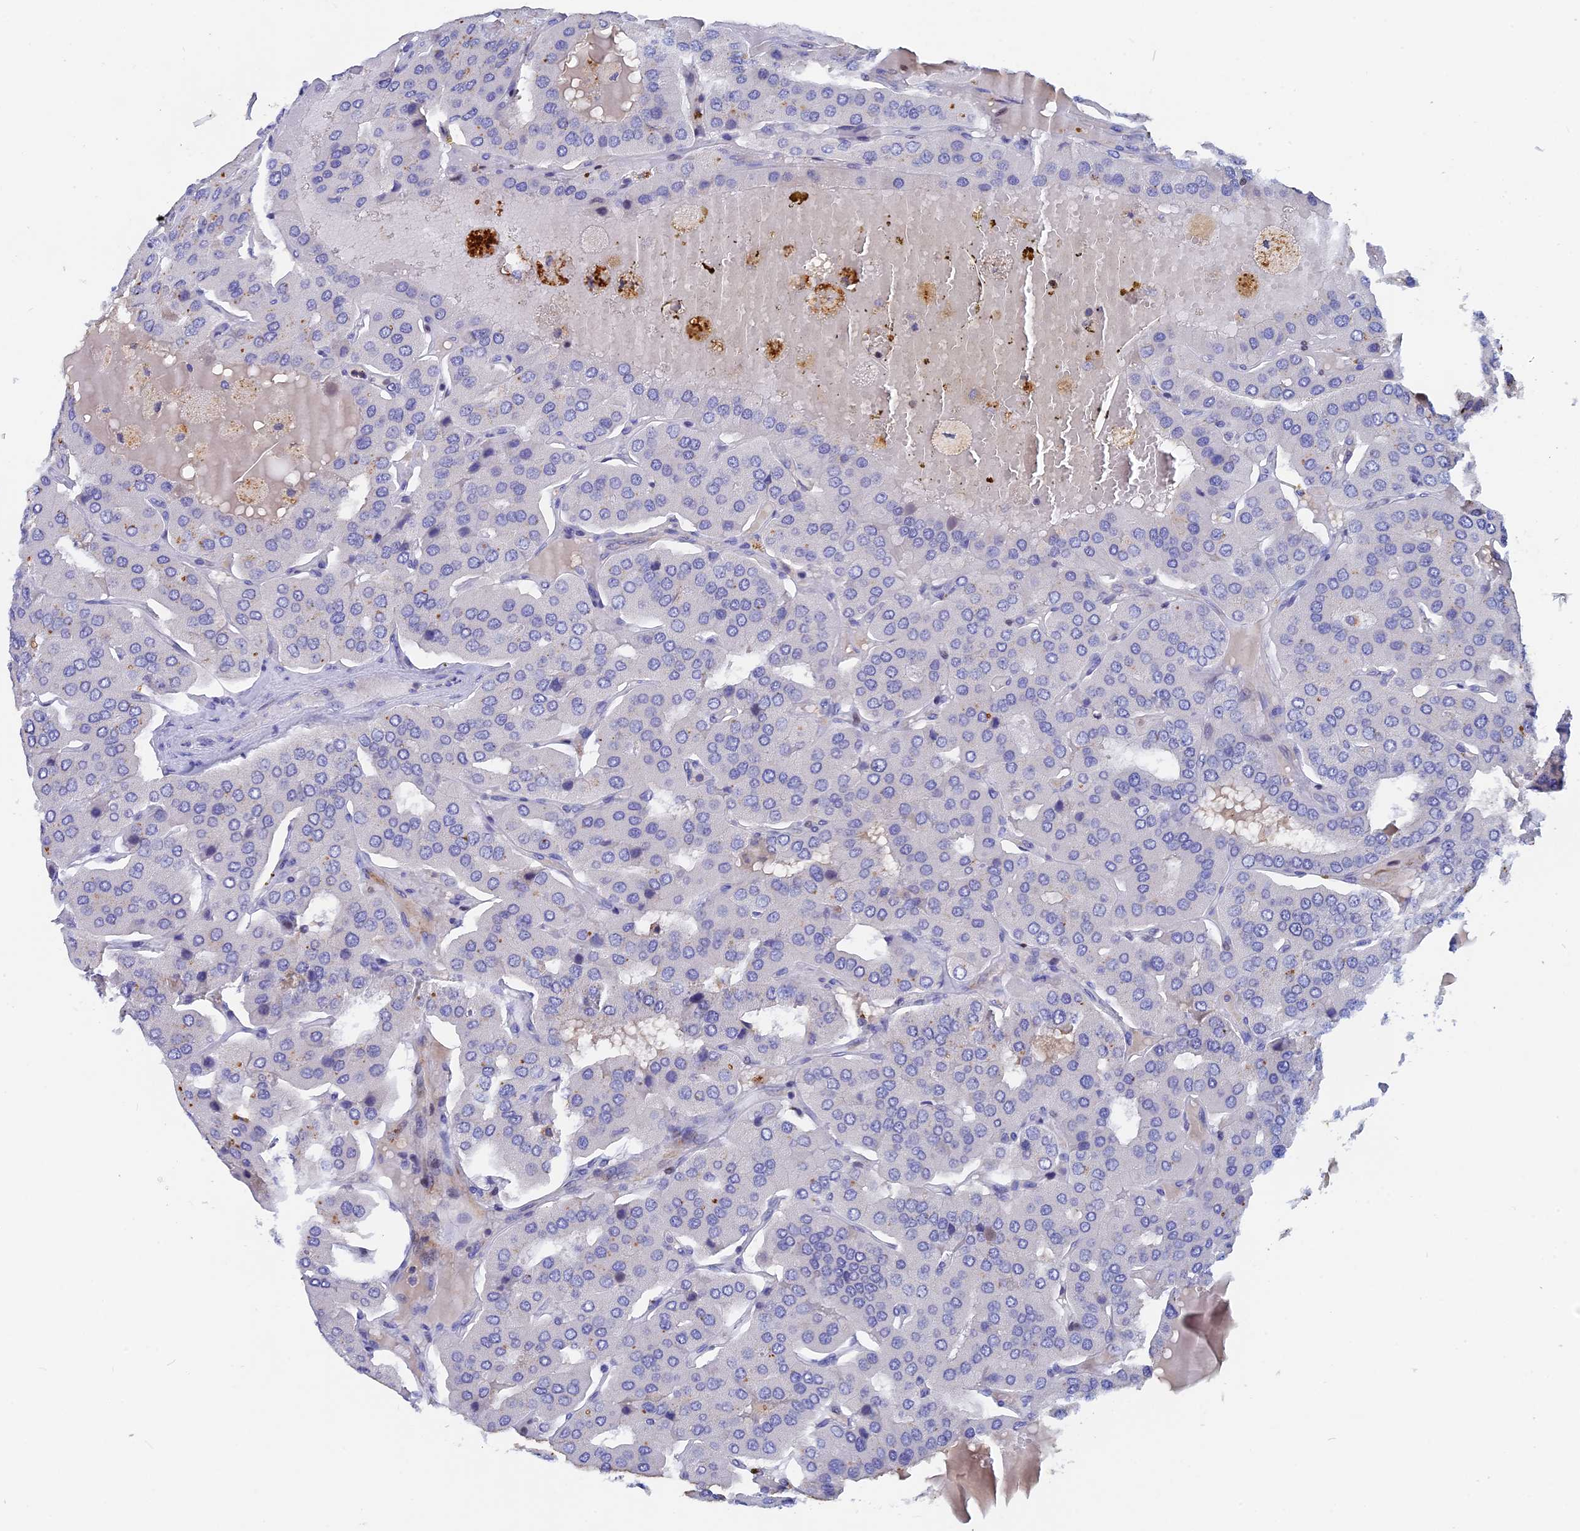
{"staining": {"intensity": "negative", "quantity": "none", "location": "none"}, "tissue": "parathyroid gland", "cell_type": "Glandular cells", "image_type": "normal", "snomed": [{"axis": "morphology", "description": "Normal tissue, NOS"}, {"axis": "morphology", "description": "Adenoma, NOS"}, {"axis": "topography", "description": "Parathyroid gland"}], "caption": "DAB (3,3'-diaminobenzidine) immunohistochemical staining of normal parathyroid gland shows no significant positivity in glandular cells.", "gene": "ACP7", "patient": {"sex": "female", "age": 86}}